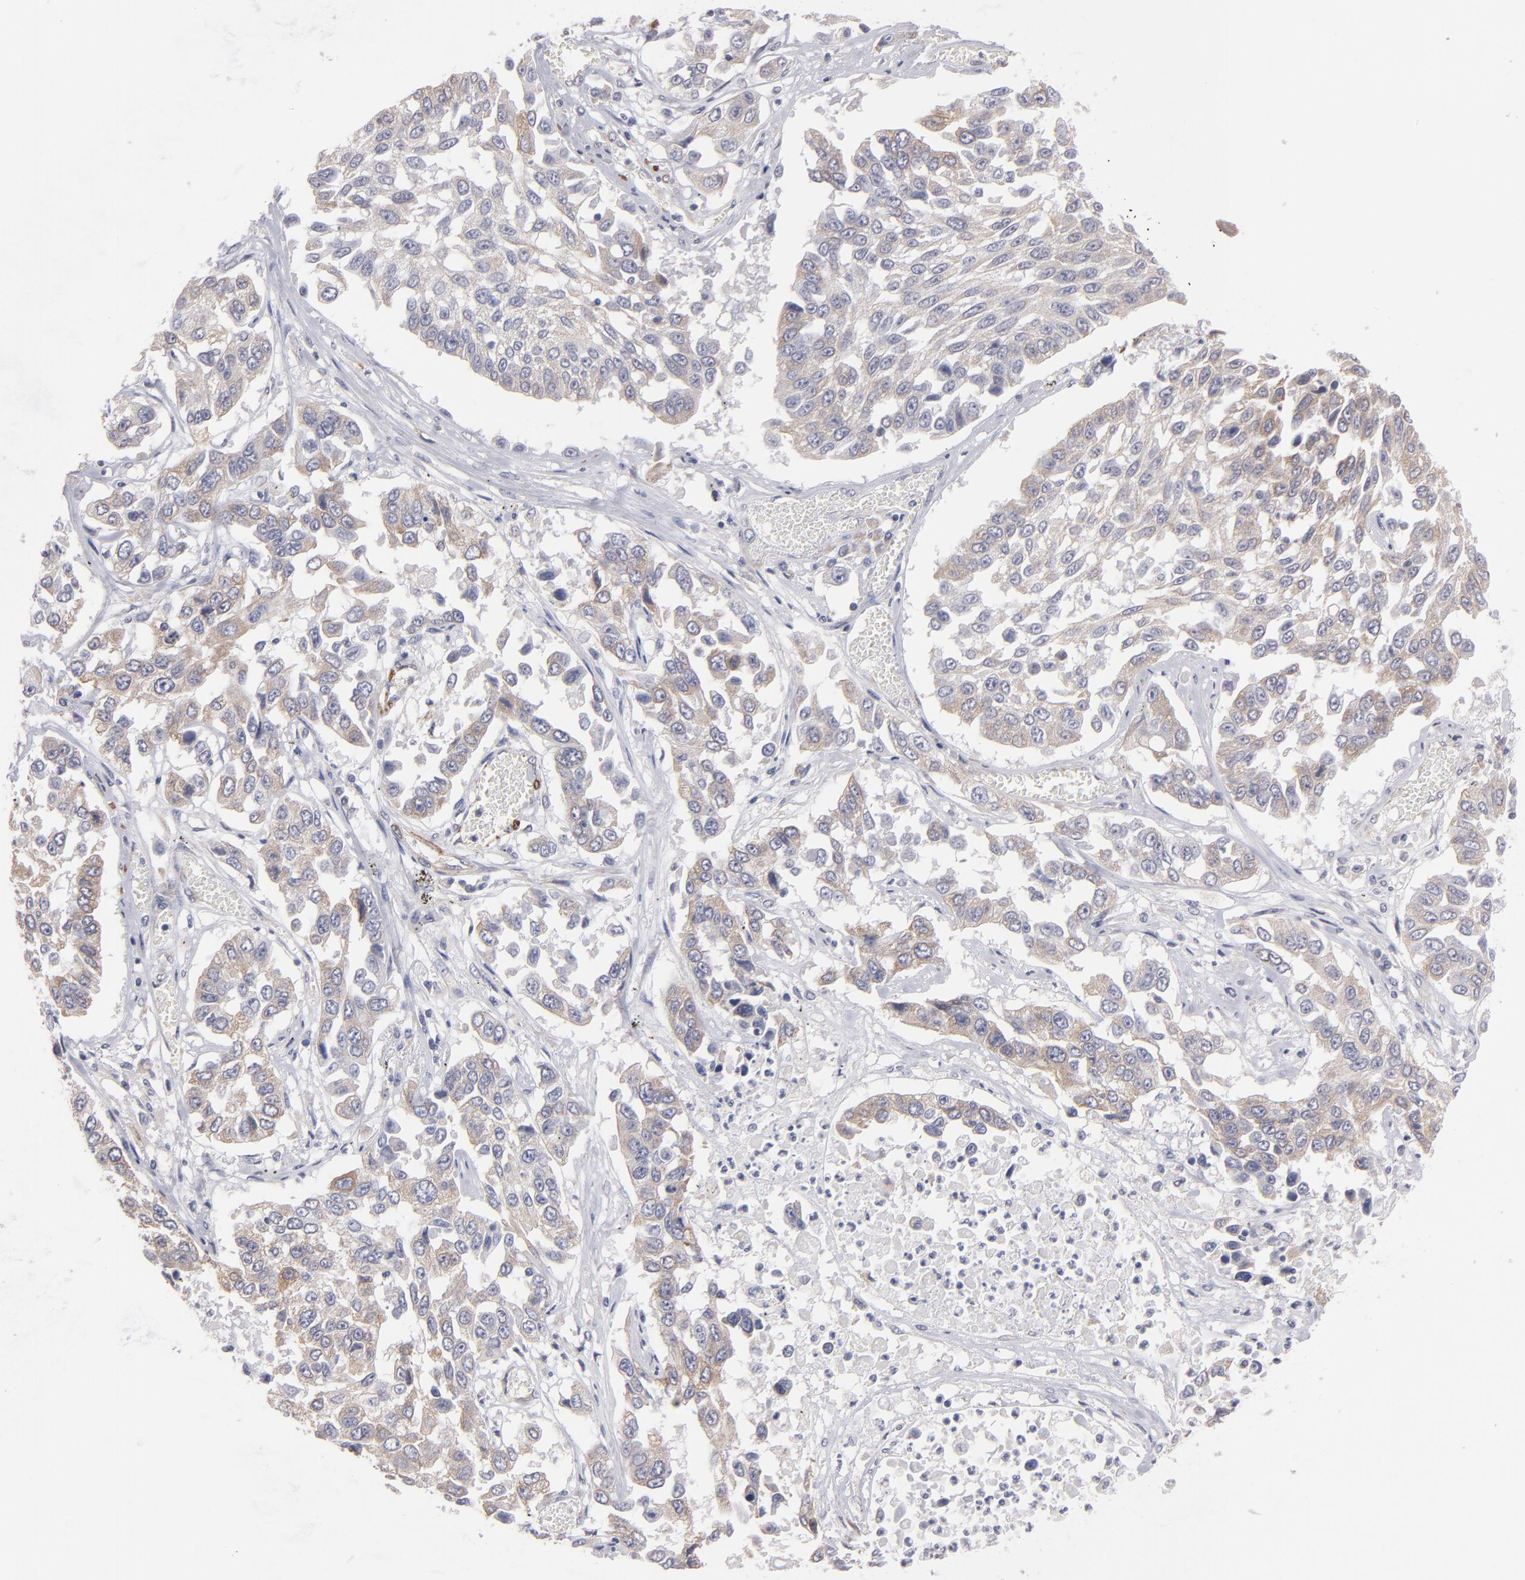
{"staining": {"intensity": "weak", "quantity": "25%-75%", "location": "cytoplasmic/membranous"}, "tissue": "lung cancer", "cell_type": "Tumor cells", "image_type": "cancer", "snomed": [{"axis": "morphology", "description": "Squamous cell carcinoma, NOS"}, {"axis": "topography", "description": "Lung"}], "caption": "Immunohistochemical staining of human lung squamous cell carcinoma demonstrates weak cytoplasmic/membranous protein staining in approximately 25%-75% of tumor cells.", "gene": "SLMAP", "patient": {"sex": "male", "age": 71}}